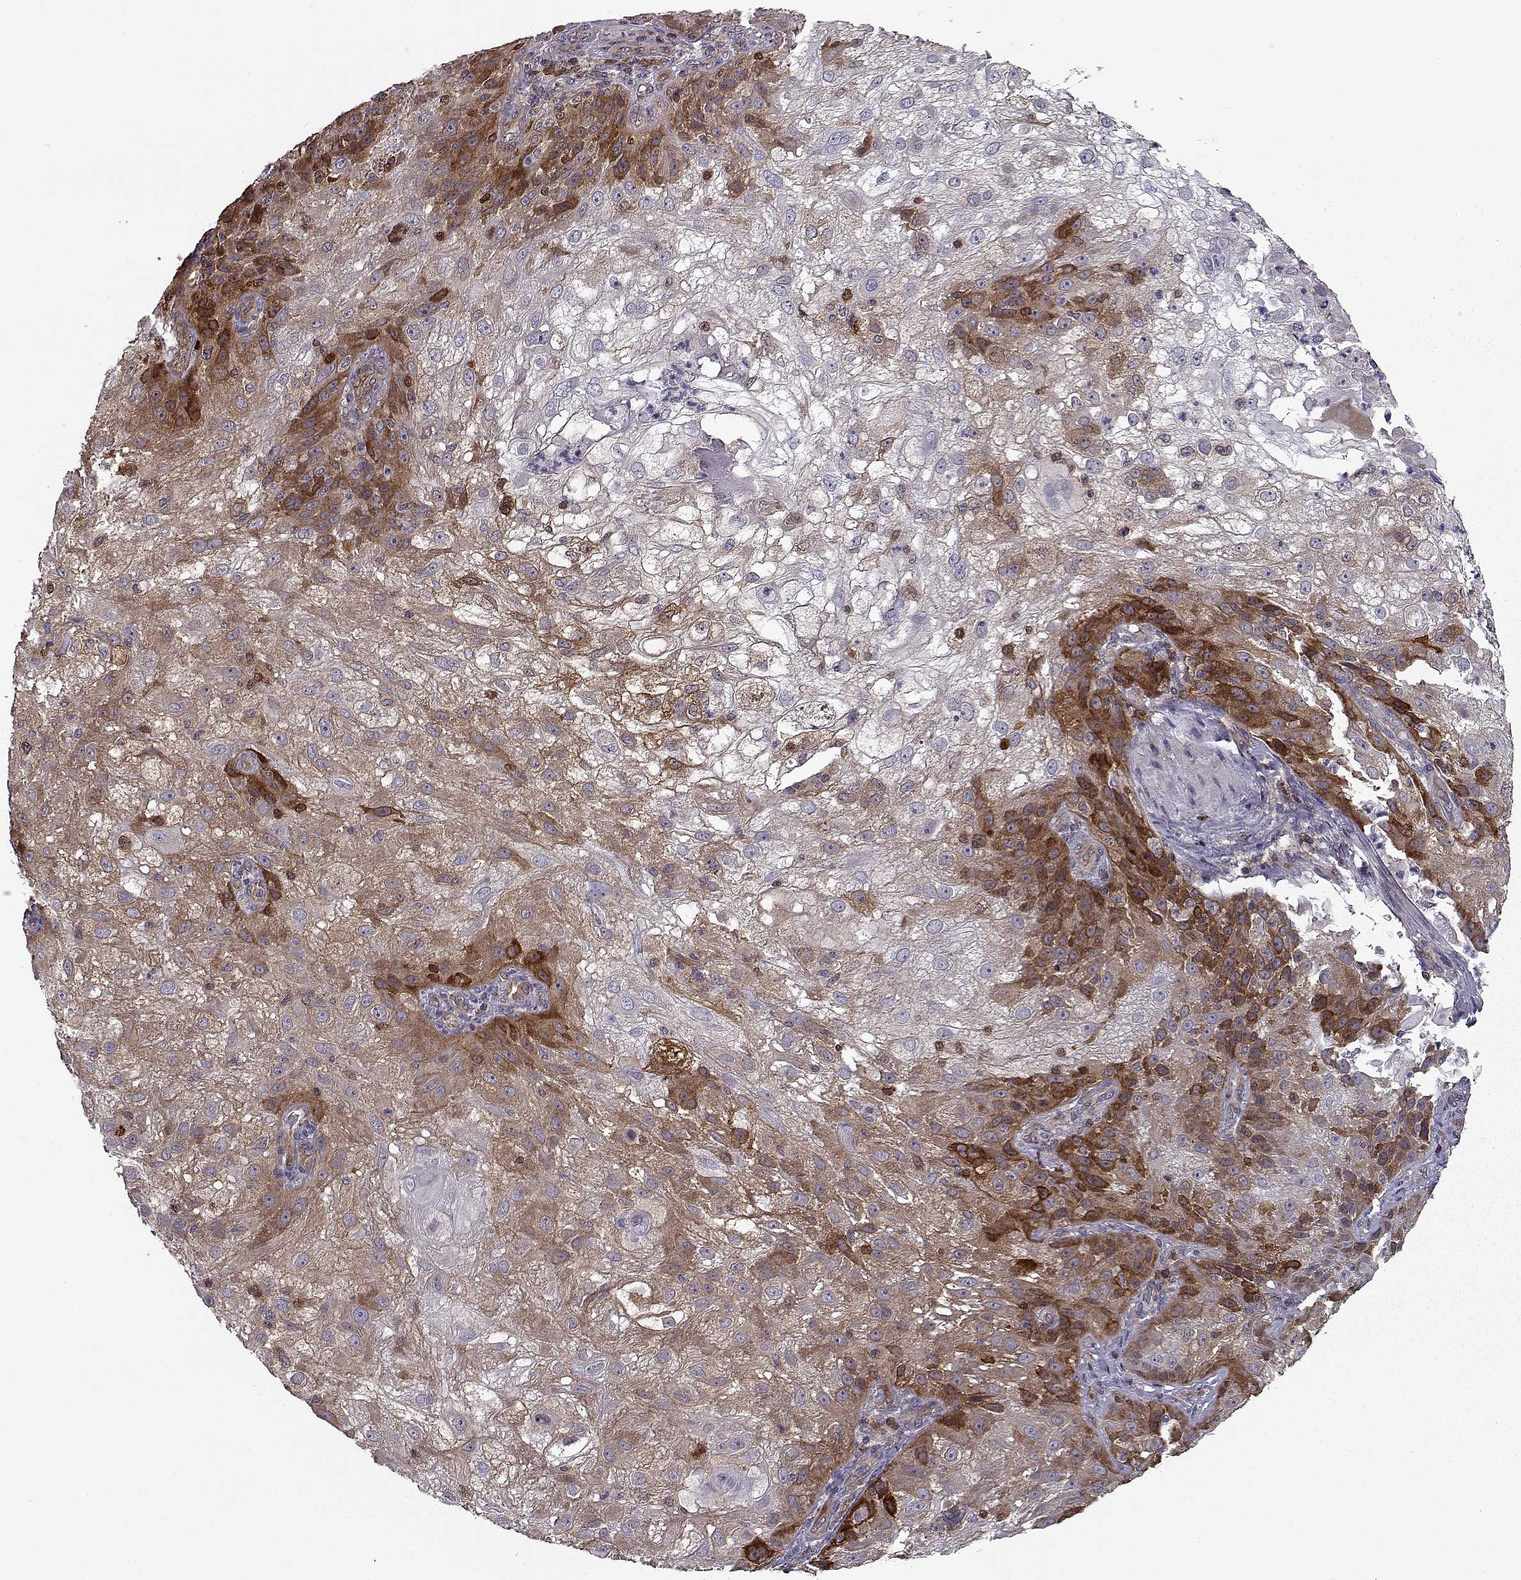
{"staining": {"intensity": "strong", "quantity": "<25%", "location": "cytoplasmic/membranous"}, "tissue": "skin cancer", "cell_type": "Tumor cells", "image_type": "cancer", "snomed": [{"axis": "morphology", "description": "Normal tissue, NOS"}, {"axis": "morphology", "description": "Squamous cell carcinoma, NOS"}, {"axis": "topography", "description": "Skin"}], "caption": "A photomicrograph of human skin squamous cell carcinoma stained for a protein demonstrates strong cytoplasmic/membranous brown staining in tumor cells. The protein of interest is shown in brown color, while the nuclei are stained blue.", "gene": "RANBP1", "patient": {"sex": "female", "age": 83}}